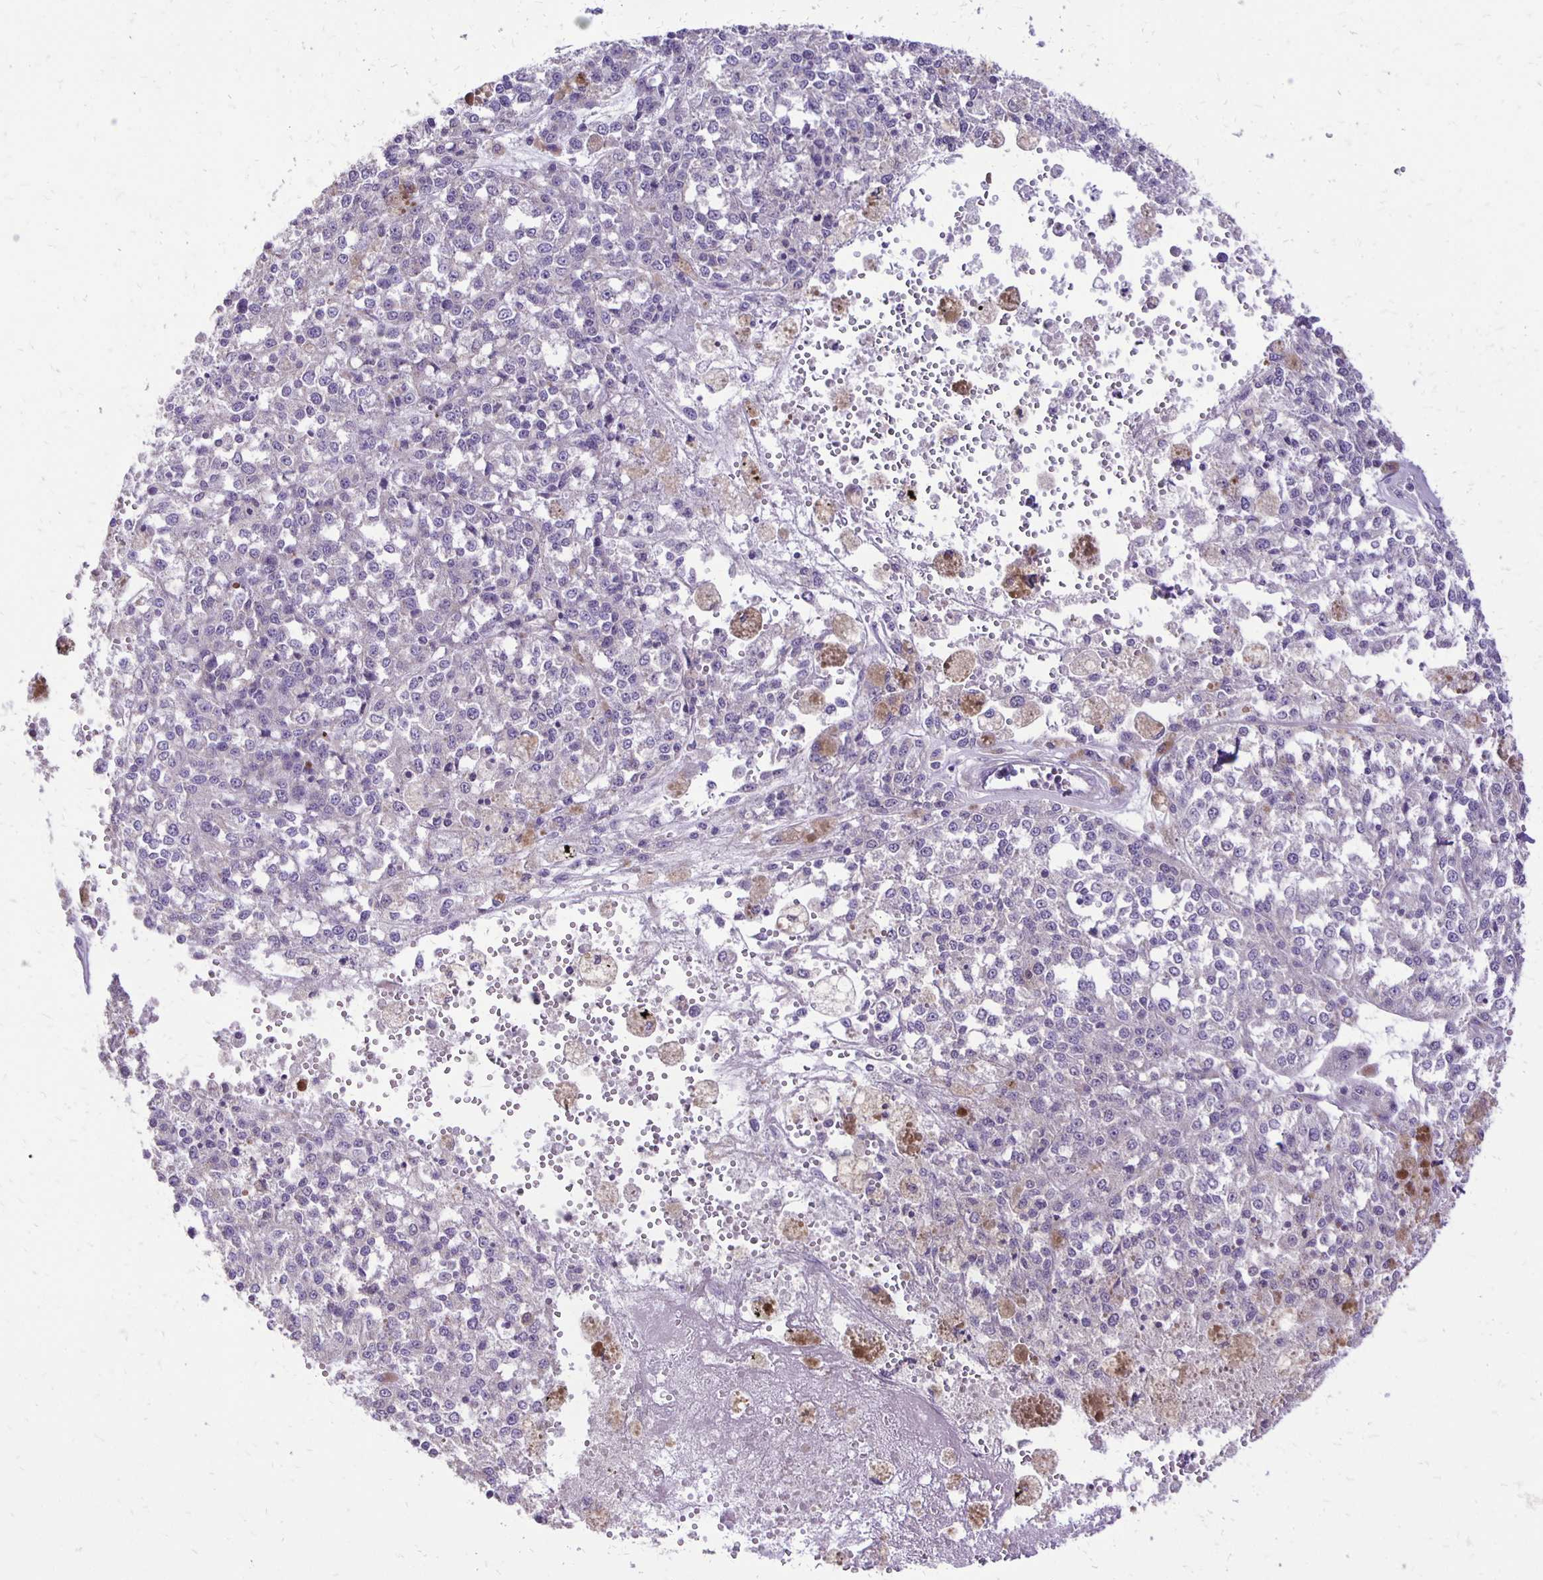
{"staining": {"intensity": "negative", "quantity": "none", "location": "none"}, "tissue": "melanoma", "cell_type": "Tumor cells", "image_type": "cancer", "snomed": [{"axis": "morphology", "description": "Malignant melanoma, Metastatic site"}, {"axis": "topography", "description": "Lymph node"}], "caption": "IHC micrograph of melanoma stained for a protein (brown), which shows no positivity in tumor cells.", "gene": "ANKRD45", "patient": {"sex": "female", "age": 64}}